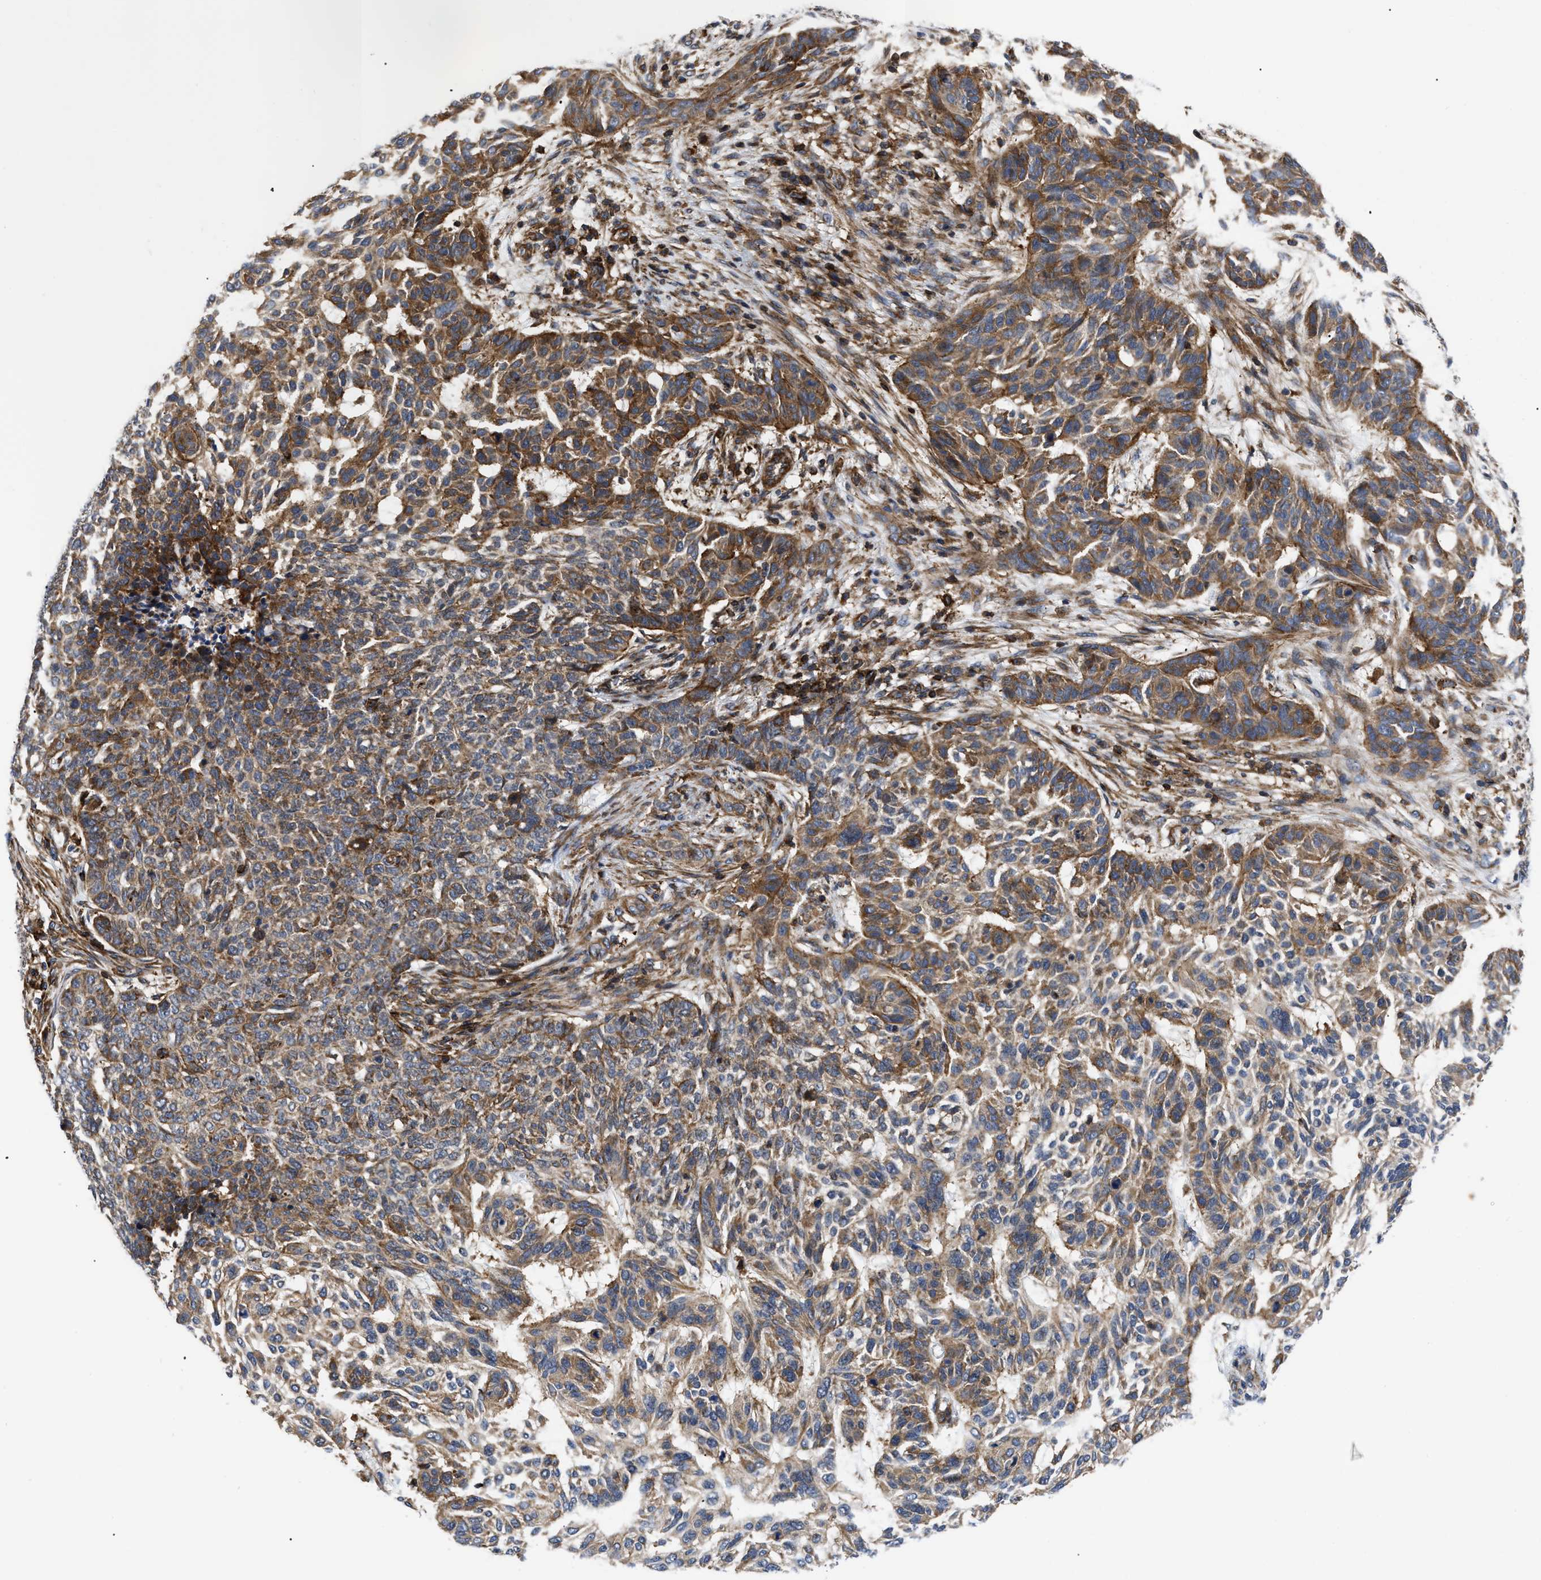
{"staining": {"intensity": "moderate", "quantity": ">75%", "location": "cytoplasmic/membranous"}, "tissue": "skin cancer", "cell_type": "Tumor cells", "image_type": "cancer", "snomed": [{"axis": "morphology", "description": "Basal cell carcinoma"}, {"axis": "topography", "description": "Skin"}], "caption": "A brown stain highlights moderate cytoplasmic/membranous staining of a protein in skin cancer (basal cell carcinoma) tumor cells.", "gene": "SPAST", "patient": {"sex": "male", "age": 85}}